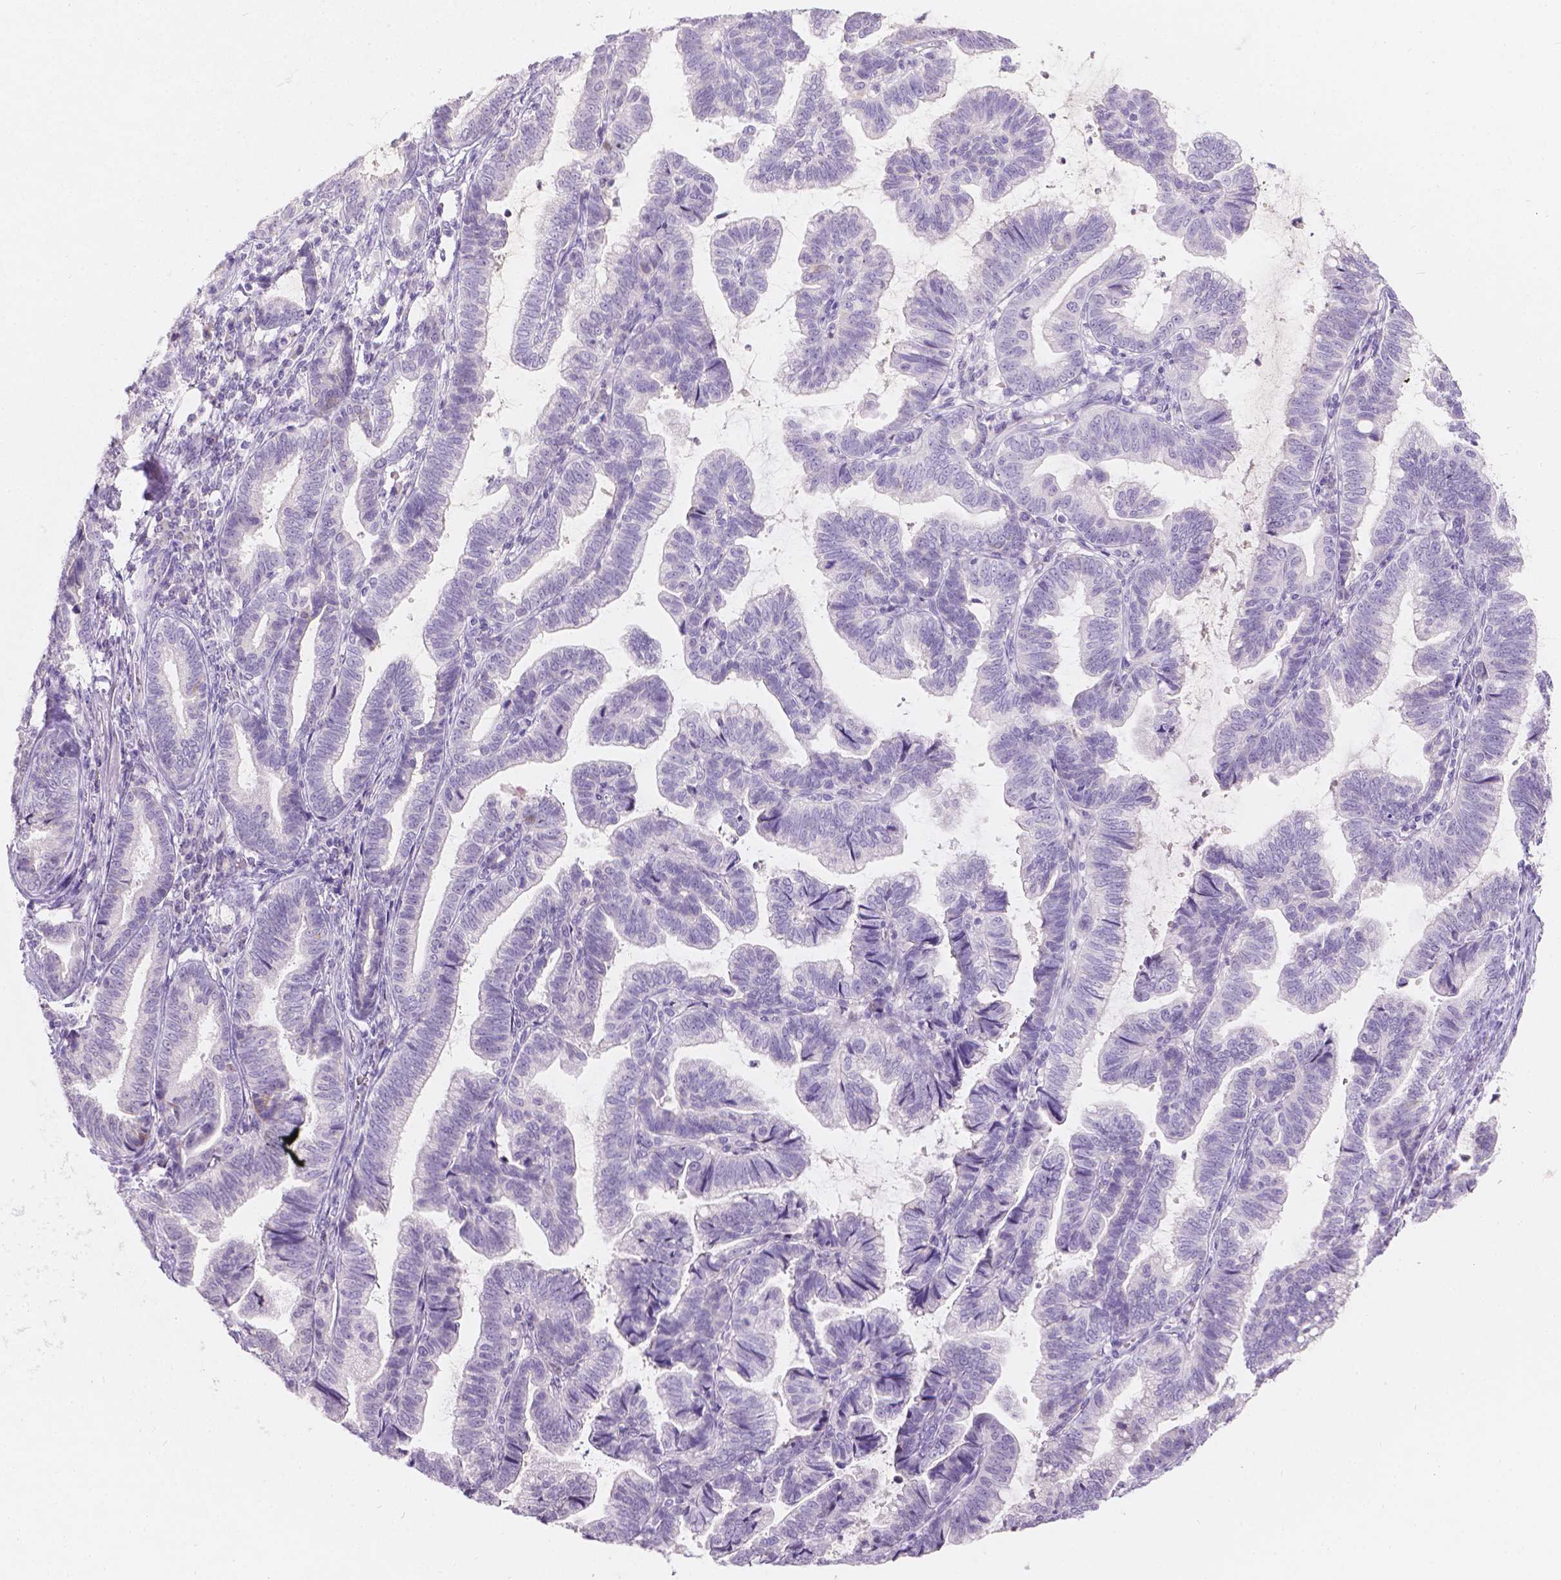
{"staining": {"intensity": "negative", "quantity": "none", "location": "none"}, "tissue": "stomach cancer", "cell_type": "Tumor cells", "image_type": "cancer", "snomed": [{"axis": "morphology", "description": "Adenocarcinoma, NOS"}, {"axis": "topography", "description": "Stomach"}], "caption": "Human stomach adenocarcinoma stained for a protein using IHC reveals no expression in tumor cells.", "gene": "HTN3", "patient": {"sex": "male", "age": 83}}